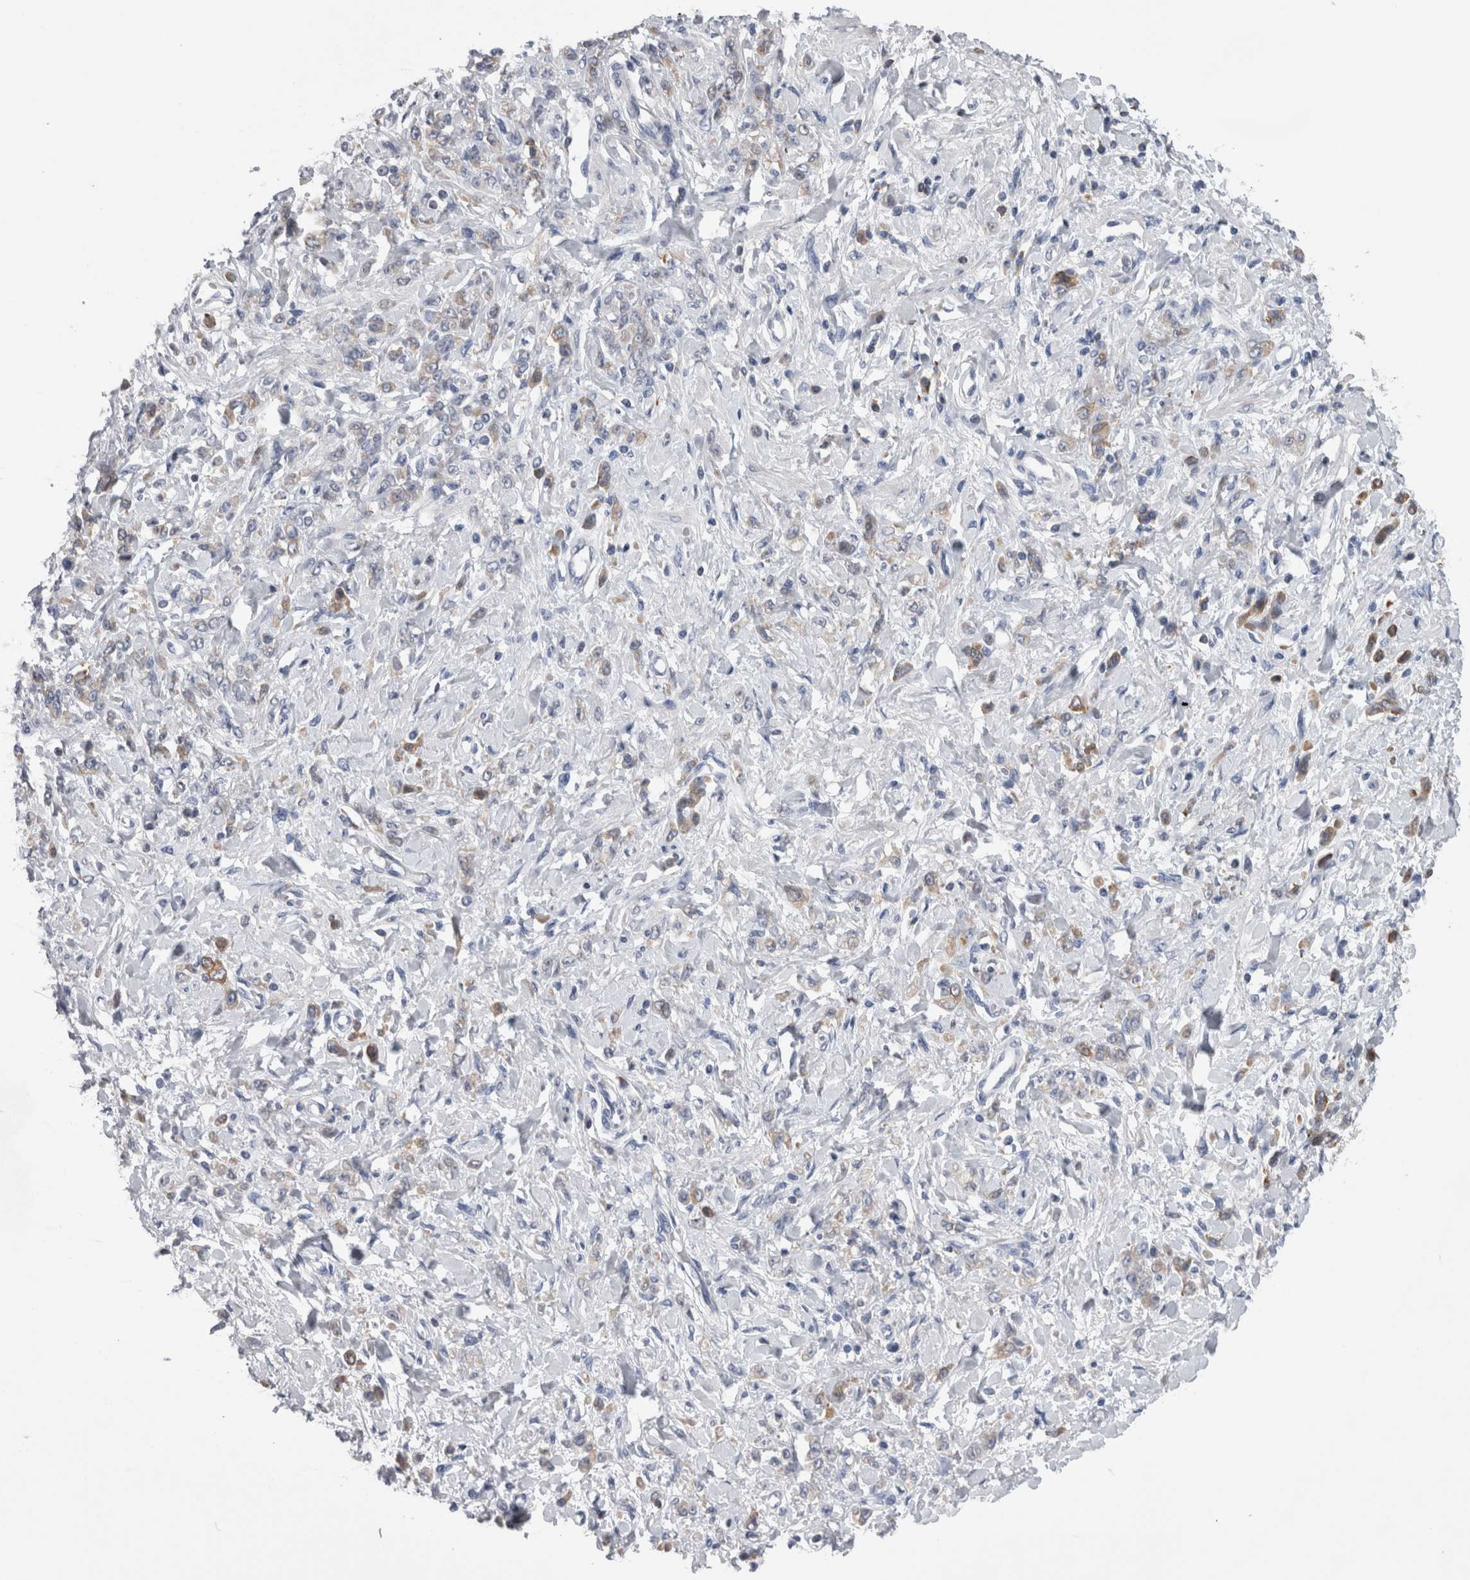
{"staining": {"intensity": "weak", "quantity": "25%-75%", "location": "cytoplasmic/membranous"}, "tissue": "stomach cancer", "cell_type": "Tumor cells", "image_type": "cancer", "snomed": [{"axis": "morphology", "description": "Normal tissue, NOS"}, {"axis": "morphology", "description": "Adenocarcinoma, NOS"}, {"axis": "topography", "description": "Stomach"}], "caption": "Human stomach adenocarcinoma stained with a protein marker displays weak staining in tumor cells.", "gene": "DCTN6", "patient": {"sex": "male", "age": 82}}